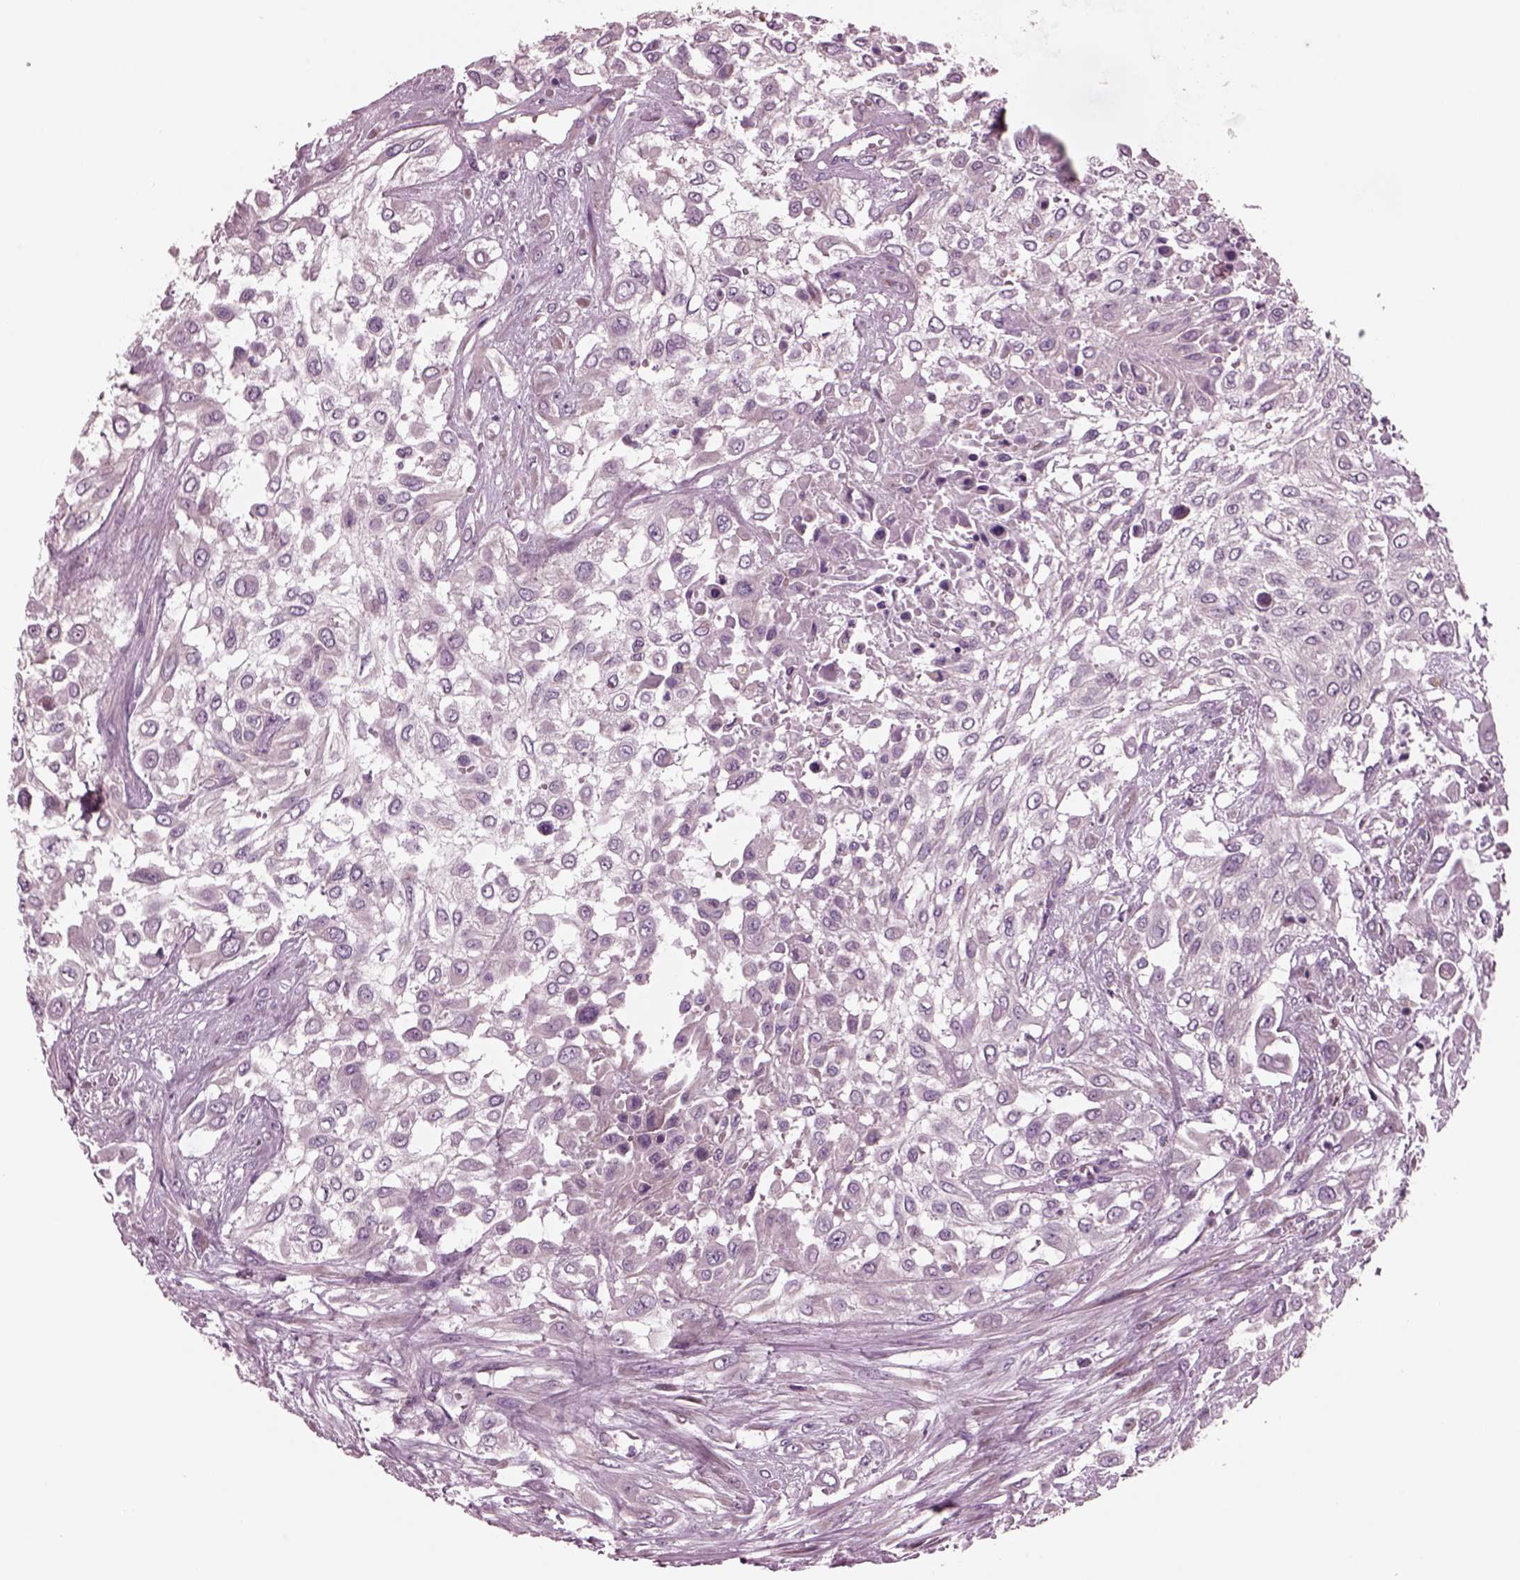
{"staining": {"intensity": "weak", "quantity": "<25%", "location": "cytoplasmic/membranous"}, "tissue": "urothelial cancer", "cell_type": "Tumor cells", "image_type": "cancer", "snomed": [{"axis": "morphology", "description": "Urothelial carcinoma, High grade"}, {"axis": "topography", "description": "Urinary bladder"}], "caption": "Tumor cells show no significant staining in urothelial carcinoma (high-grade).", "gene": "AP4M1", "patient": {"sex": "male", "age": 57}}